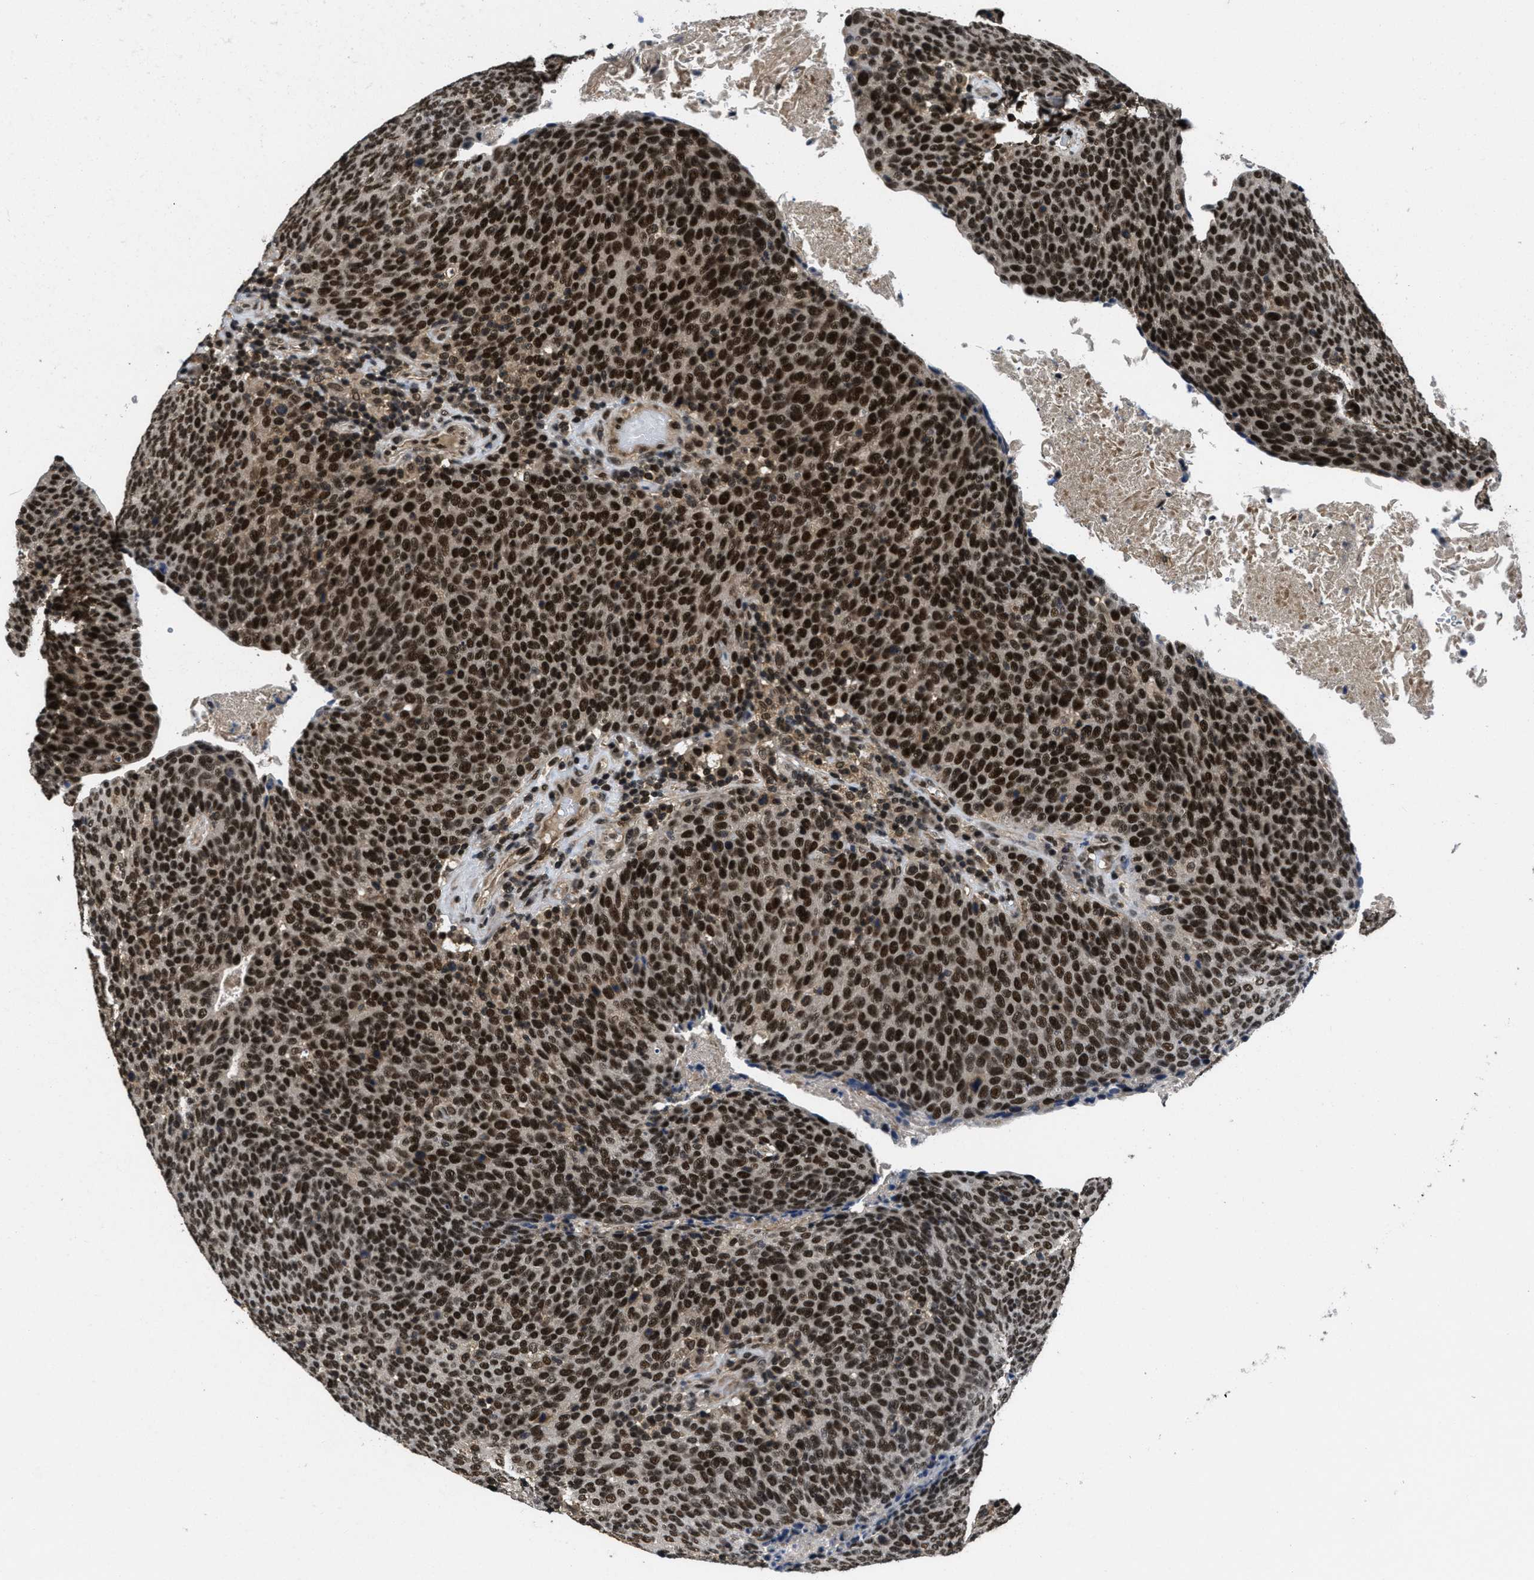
{"staining": {"intensity": "strong", "quantity": ">75%", "location": "cytoplasmic/membranous,nuclear"}, "tissue": "head and neck cancer", "cell_type": "Tumor cells", "image_type": "cancer", "snomed": [{"axis": "morphology", "description": "Squamous cell carcinoma, NOS"}, {"axis": "morphology", "description": "Squamous cell carcinoma, metastatic, NOS"}, {"axis": "topography", "description": "Lymph node"}, {"axis": "topography", "description": "Head-Neck"}], "caption": "Metastatic squamous cell carcinoma (head and neck) tissue exhibits strong cytoplasmic/membranous and nuclear staining in approximately >75% of tumor cells, visualized by immunohistochemistry.", "gene": "CUL4B", "patient": {"sex": "male", "age": 62}}